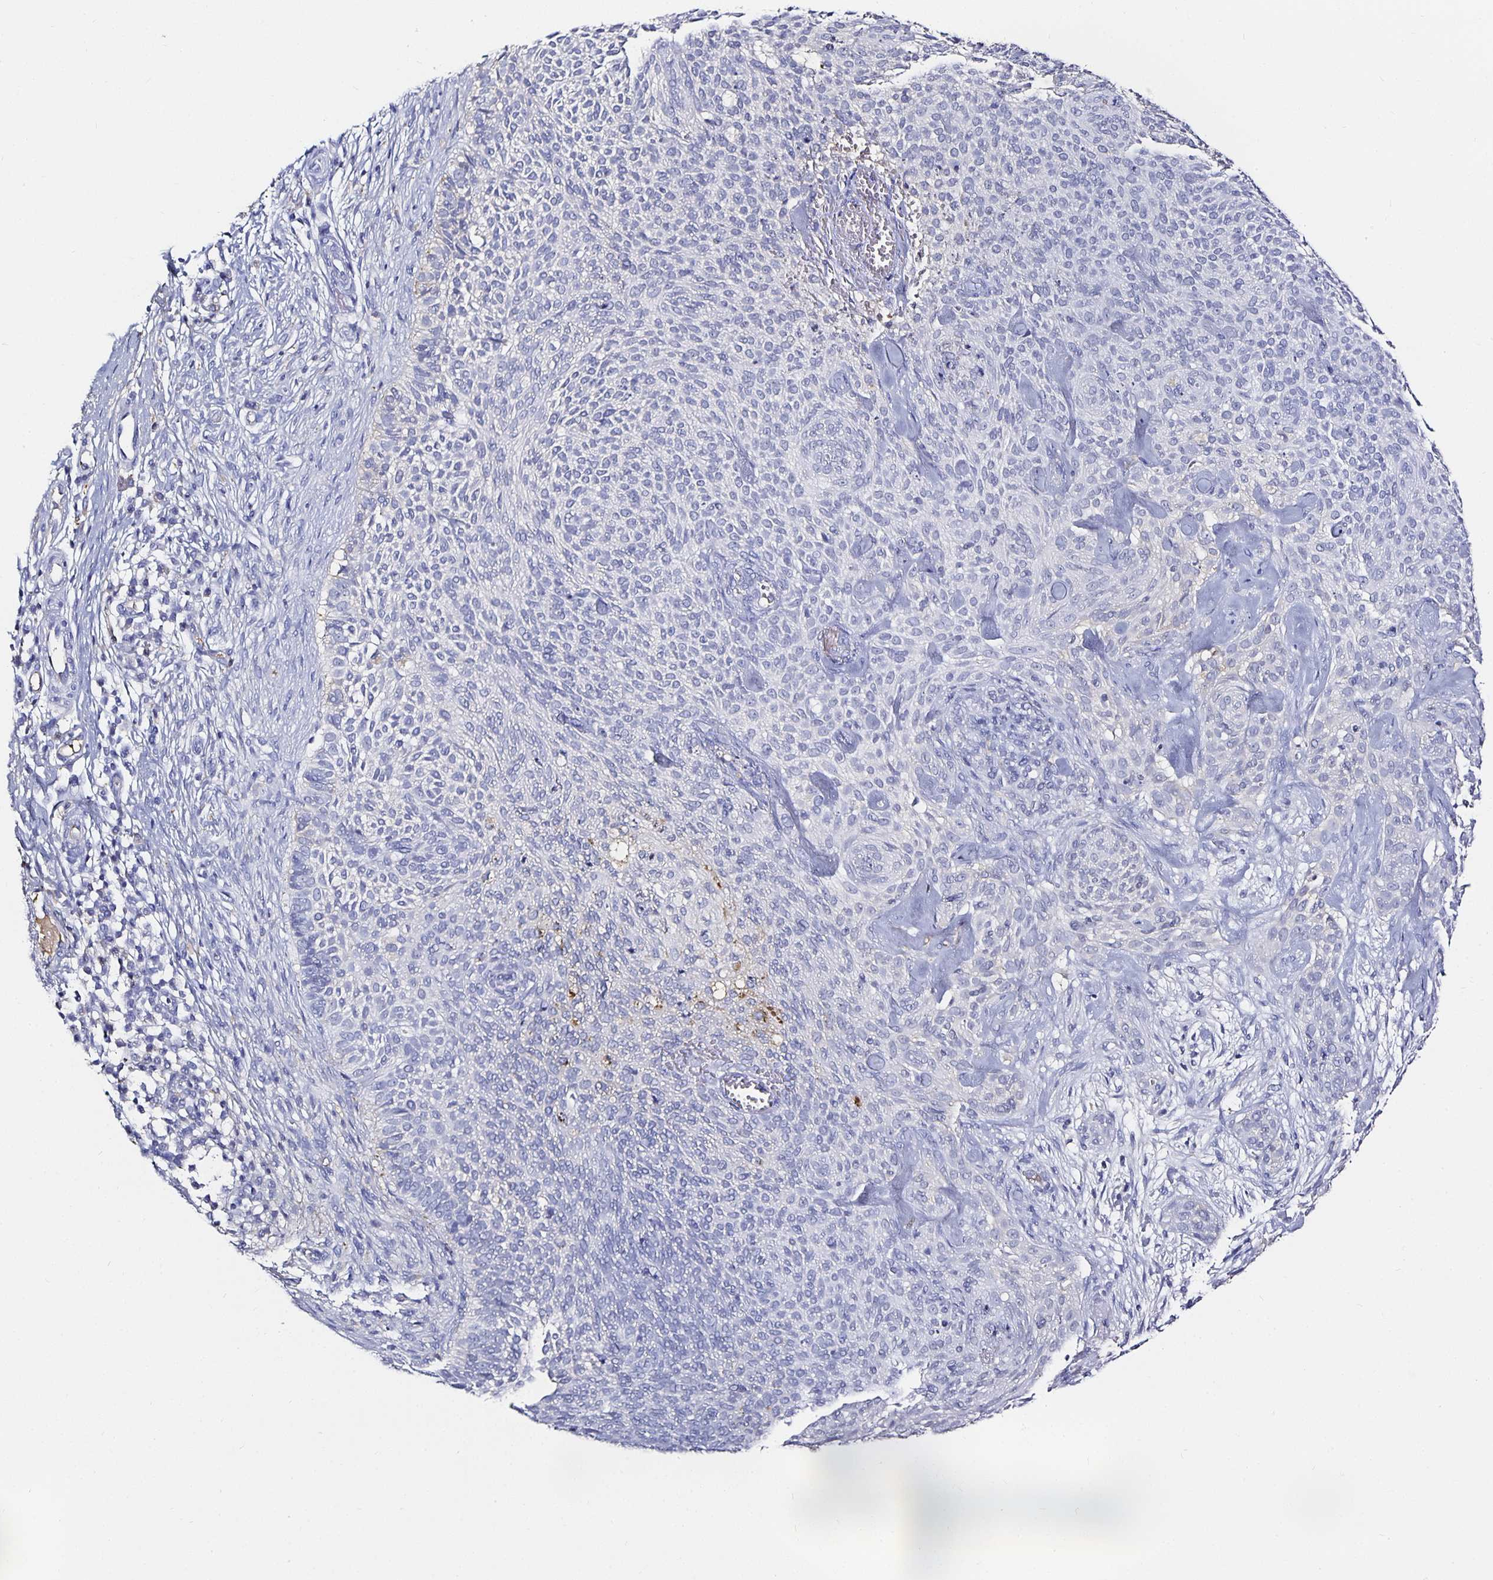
{"staining": {"intensity": "negative", "quantity": "none", "location": "none"}, "tissue": "skin cancer", "cell_type": "Tumor cells", "image_type": "cancer", "snomed": [{"axis": "morphology", "description": "Basal cell carcinoma"}, {"axis": "topography", "description": "Skin"}, {"axis": "topography", "description": "Skin of face"}], "caption": "The image shows no significant staining in tumor cells of skin cancer.", "gene": "TTR", "patient": {"sex": "female", "age": 82}}